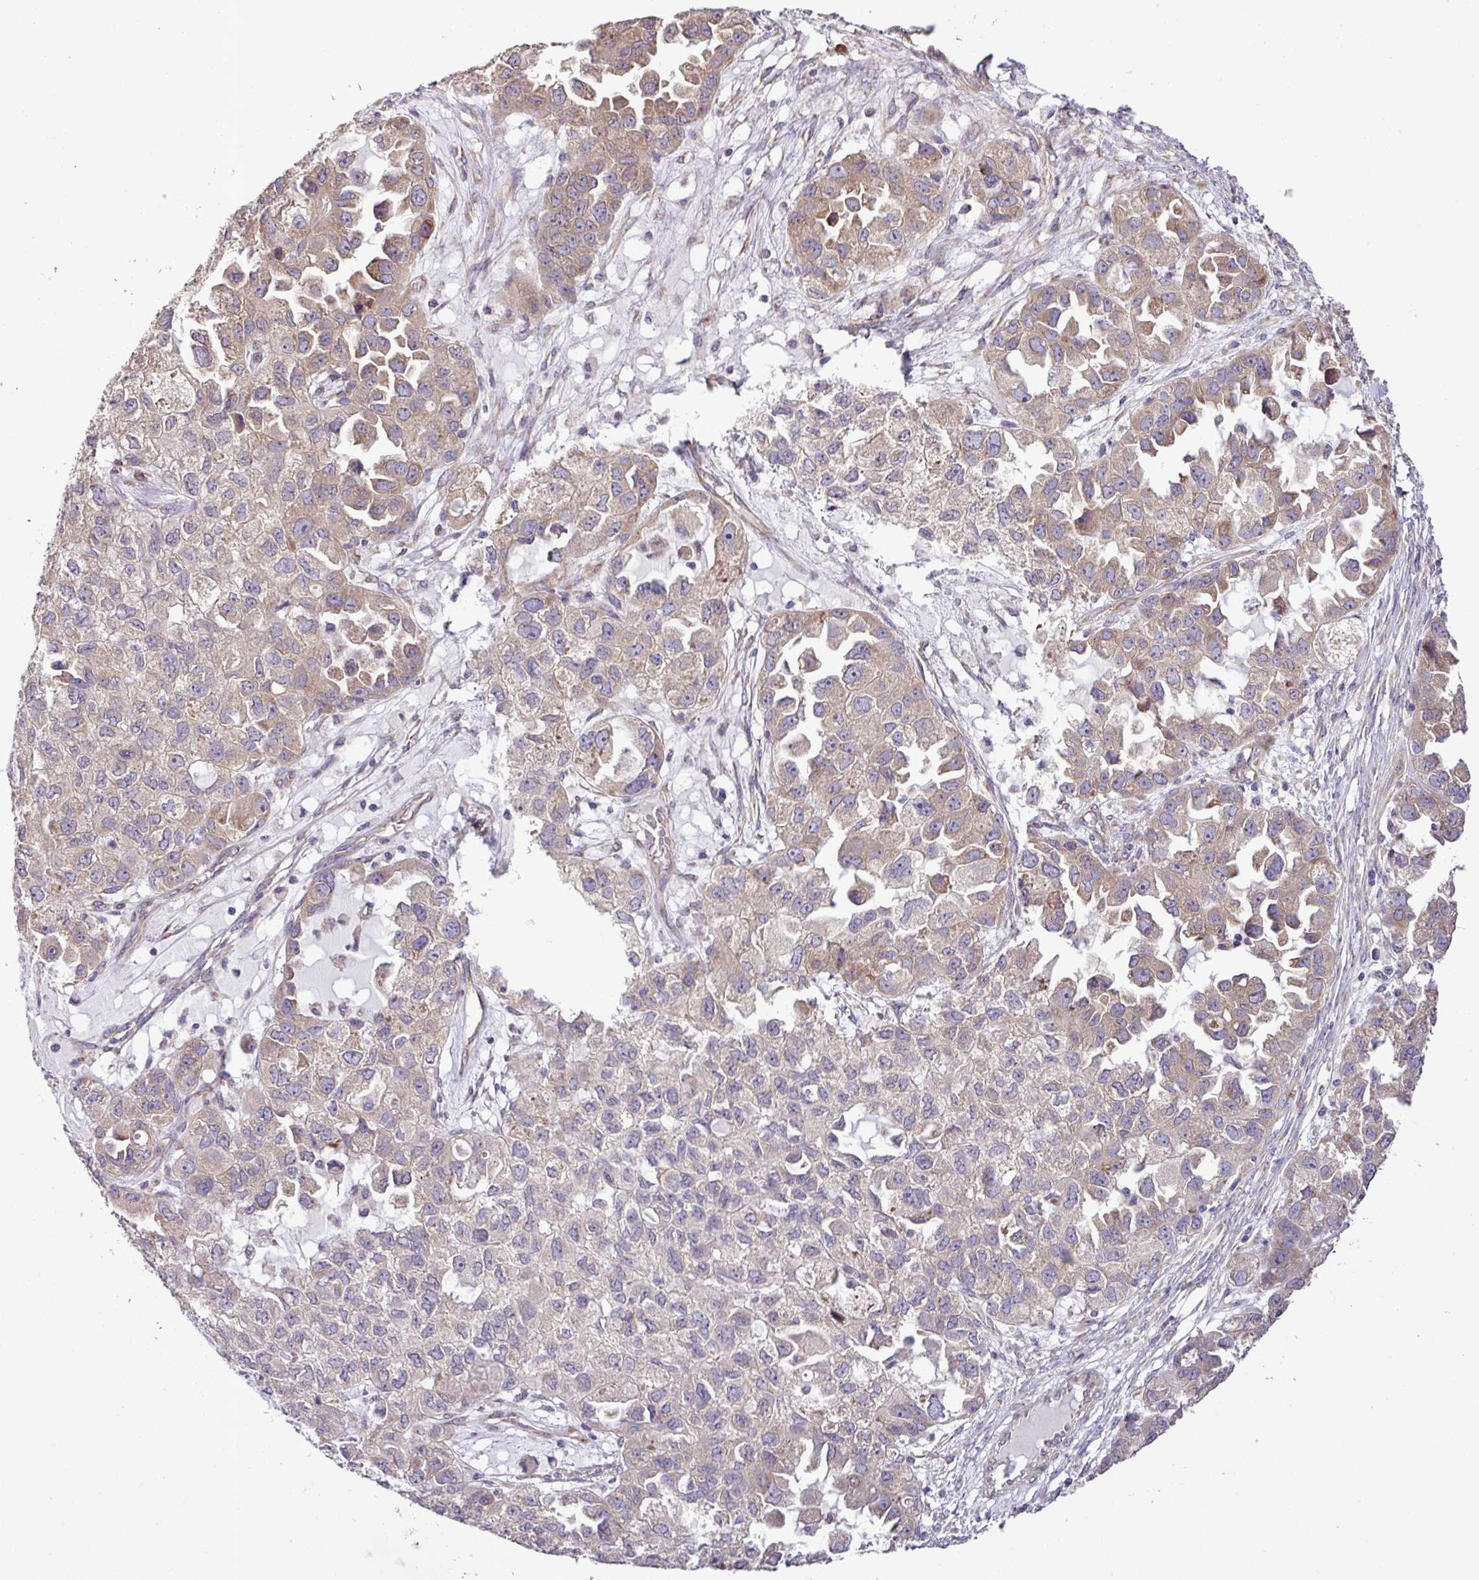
{"staining": {"intensity": "weak", "quantity": "25%-75%", "location": "cytoplasmic/membranous"}, "tissue": "ovarian cancer", "cell_type": "Tumor cells", "image_type": "cancer", "snomed": [{"axis": "morphology", "description": "Cystadenocarcinoma, serous, NOS"}, {"axis": "topography", "description": "Ovary"}], "caption": "Ovarian cancer (serous cystadenocarcinoma) tissue displays weak cytoplasmic/membranous expression in about 25%-75% of tumor cells", "gene": "RPL13", "patient": {"sex": "female", "age": 84}}